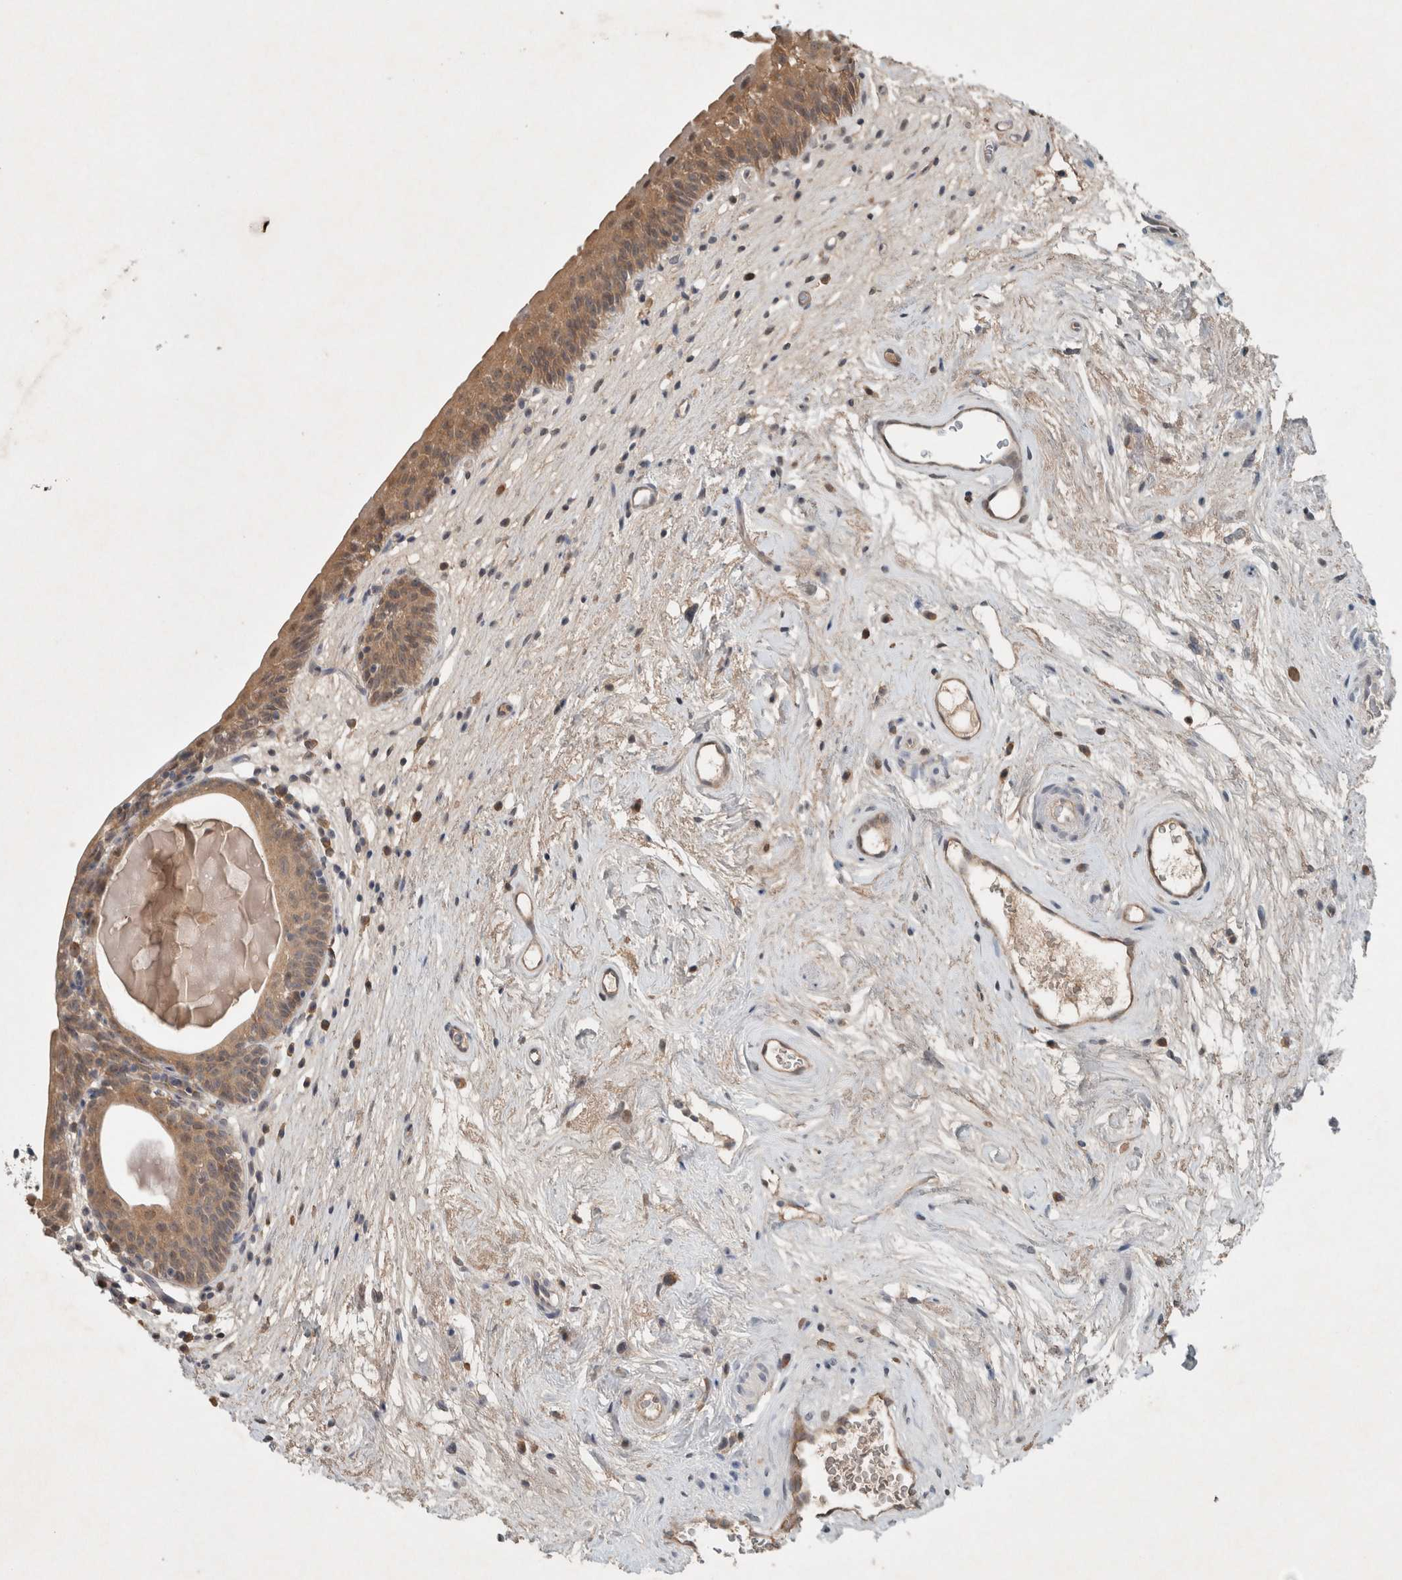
{"staining": {"intensity": "moderate", "quantity": ">75%", "location": "cytoplasmic/membranous"}, "tissue": "urinary bladder", "cell_type": "Urothelial cells", "image_type": "normal", "snomed": [{"axis": "morphology", "description": "Normal tissue, NOS"}, {"axis": "topography", "description": "Urinary bladder"}], "caption": "Approximately >75% of urothelial cells in benign human urinary bladder reveal moderate cytoplasmic/membranous protein positivity as visualized by brown immunohistochemical staining.", "gene": "ENSG00000285245", "patient": {"sex": "male", "age": 83}}